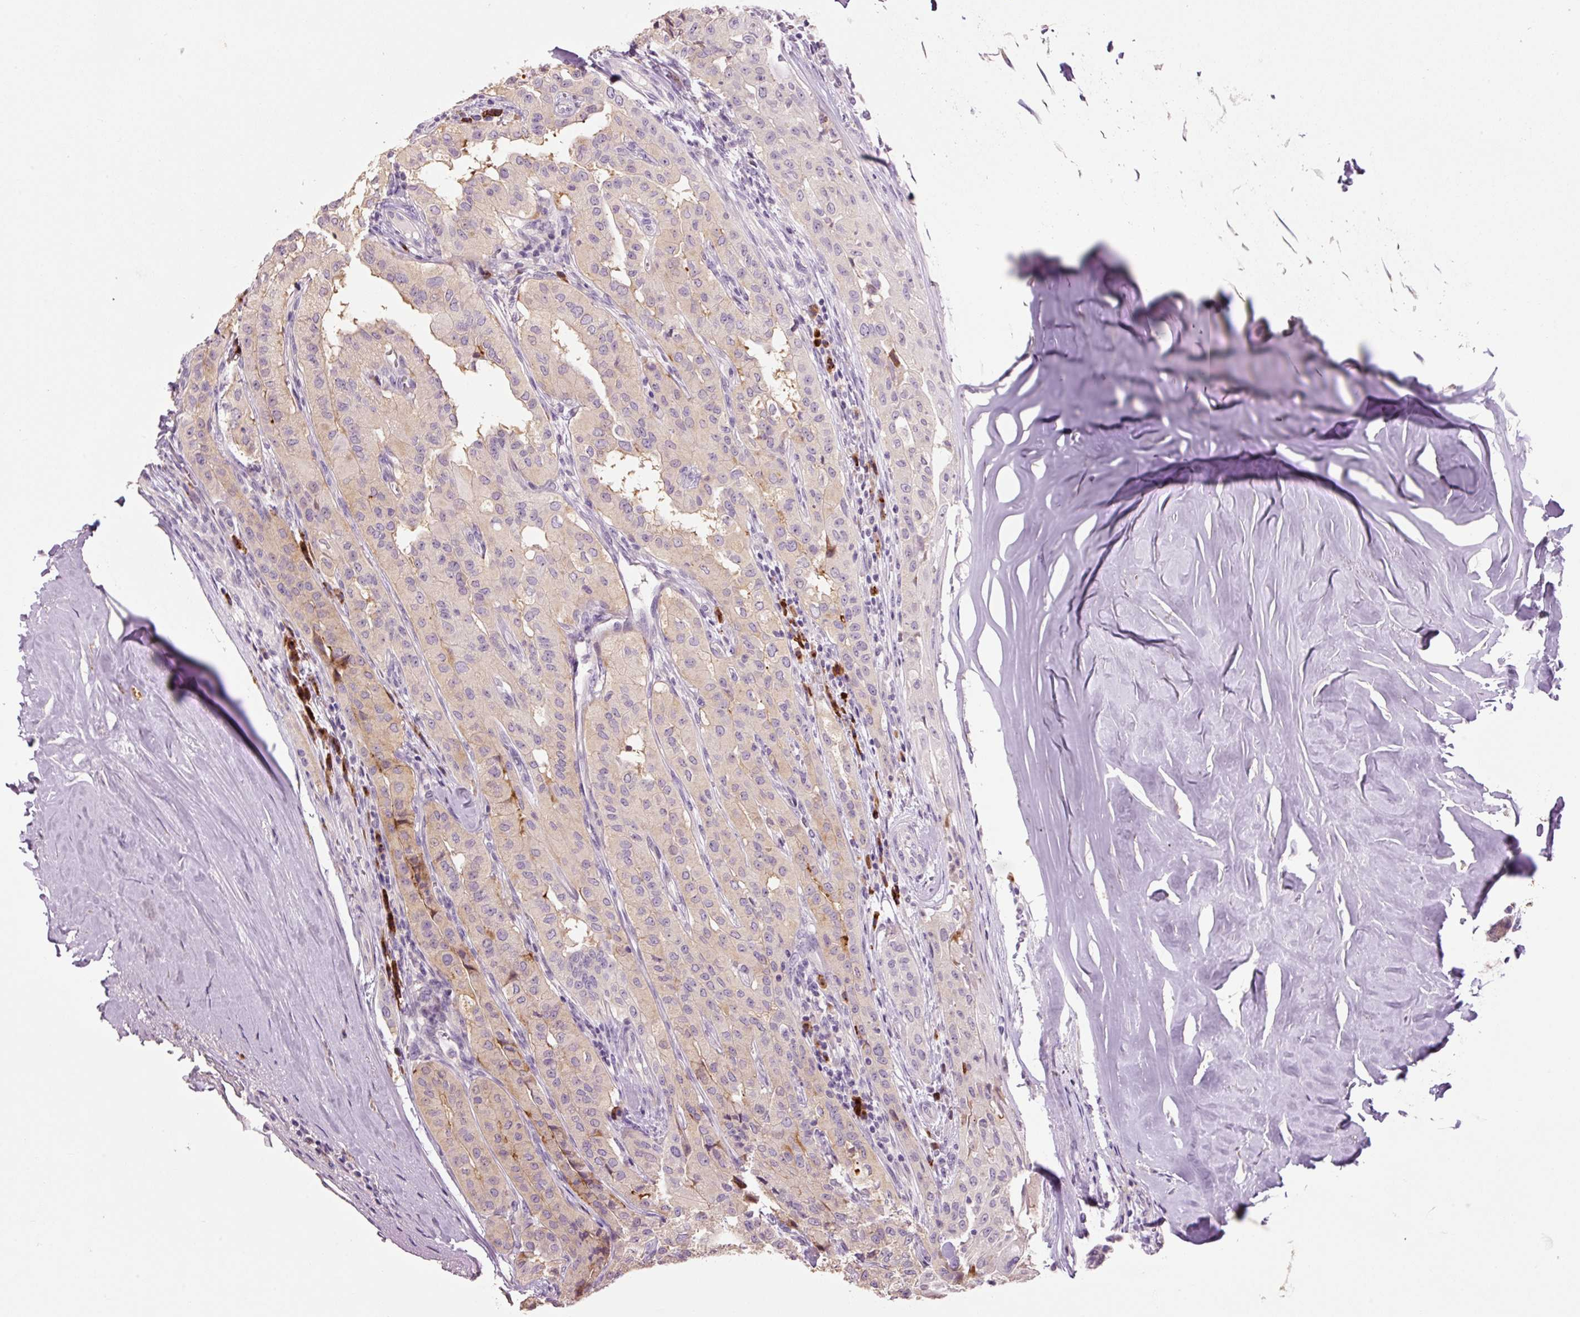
{"staining": {"intensity": "weak", "quantity": "25%-75%", "location": "cytoplasmic/membranous"}, "tissue": "thyroid cancer", "cell_type": "Tumor cells", "image_type": "cancer", "snomed": [{"axis": "morphology", "description": "Papillary adenocarcinoma, NOS"}, {"axis": "topography", "description": "Thyroid gland"}], "caption": "This histopathology image shows thyroid papillary adenocarcinoma stained with immunohistochemistry to label a protein in brown. The cytoplasmic/membranous of tumor cells show weak positivity for the protein. Nuclei are counter-stained blue.", "gene": "HAX1", "patient": {"sex": "female", "age": 59}}